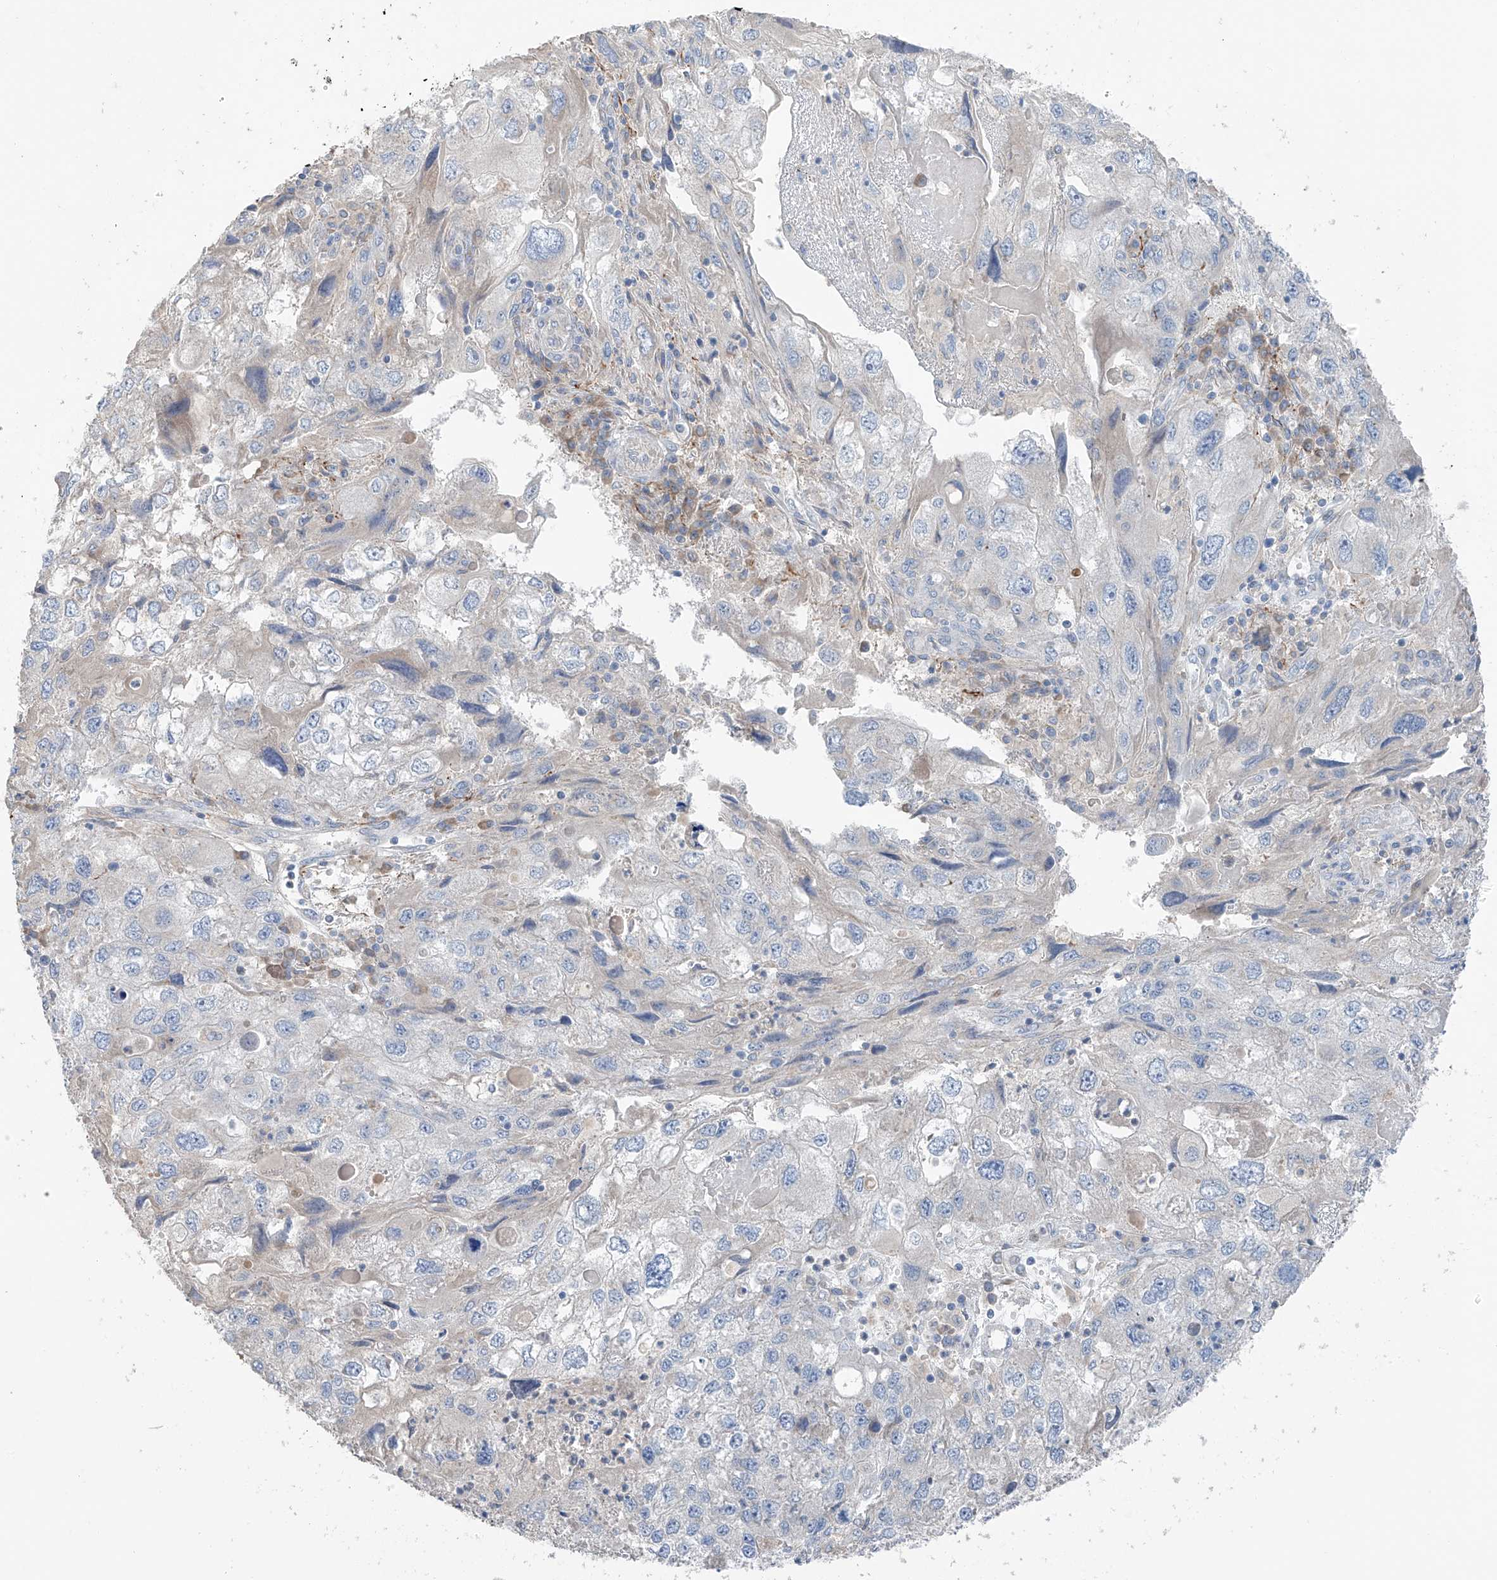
{"staining": {"intensity": "negative", "quantity": "none", "location": "none"}, "tissue": "endometrial cancer", "cell_type": "Tumor cells", "image_type": "cancer", "snomed": [{"axis": "morphology", "description": "Adenocarcinoma, NOS"}, {"axis": "topography", "description": "Endometrium"}], "caption": "This is a photomicrograph of immunohistochemistry staining of endometrial cancer, which shows no positivity in tumor cells.", "gene": "GALNTL6", "patient": {"sex": "female", "age": 49}}